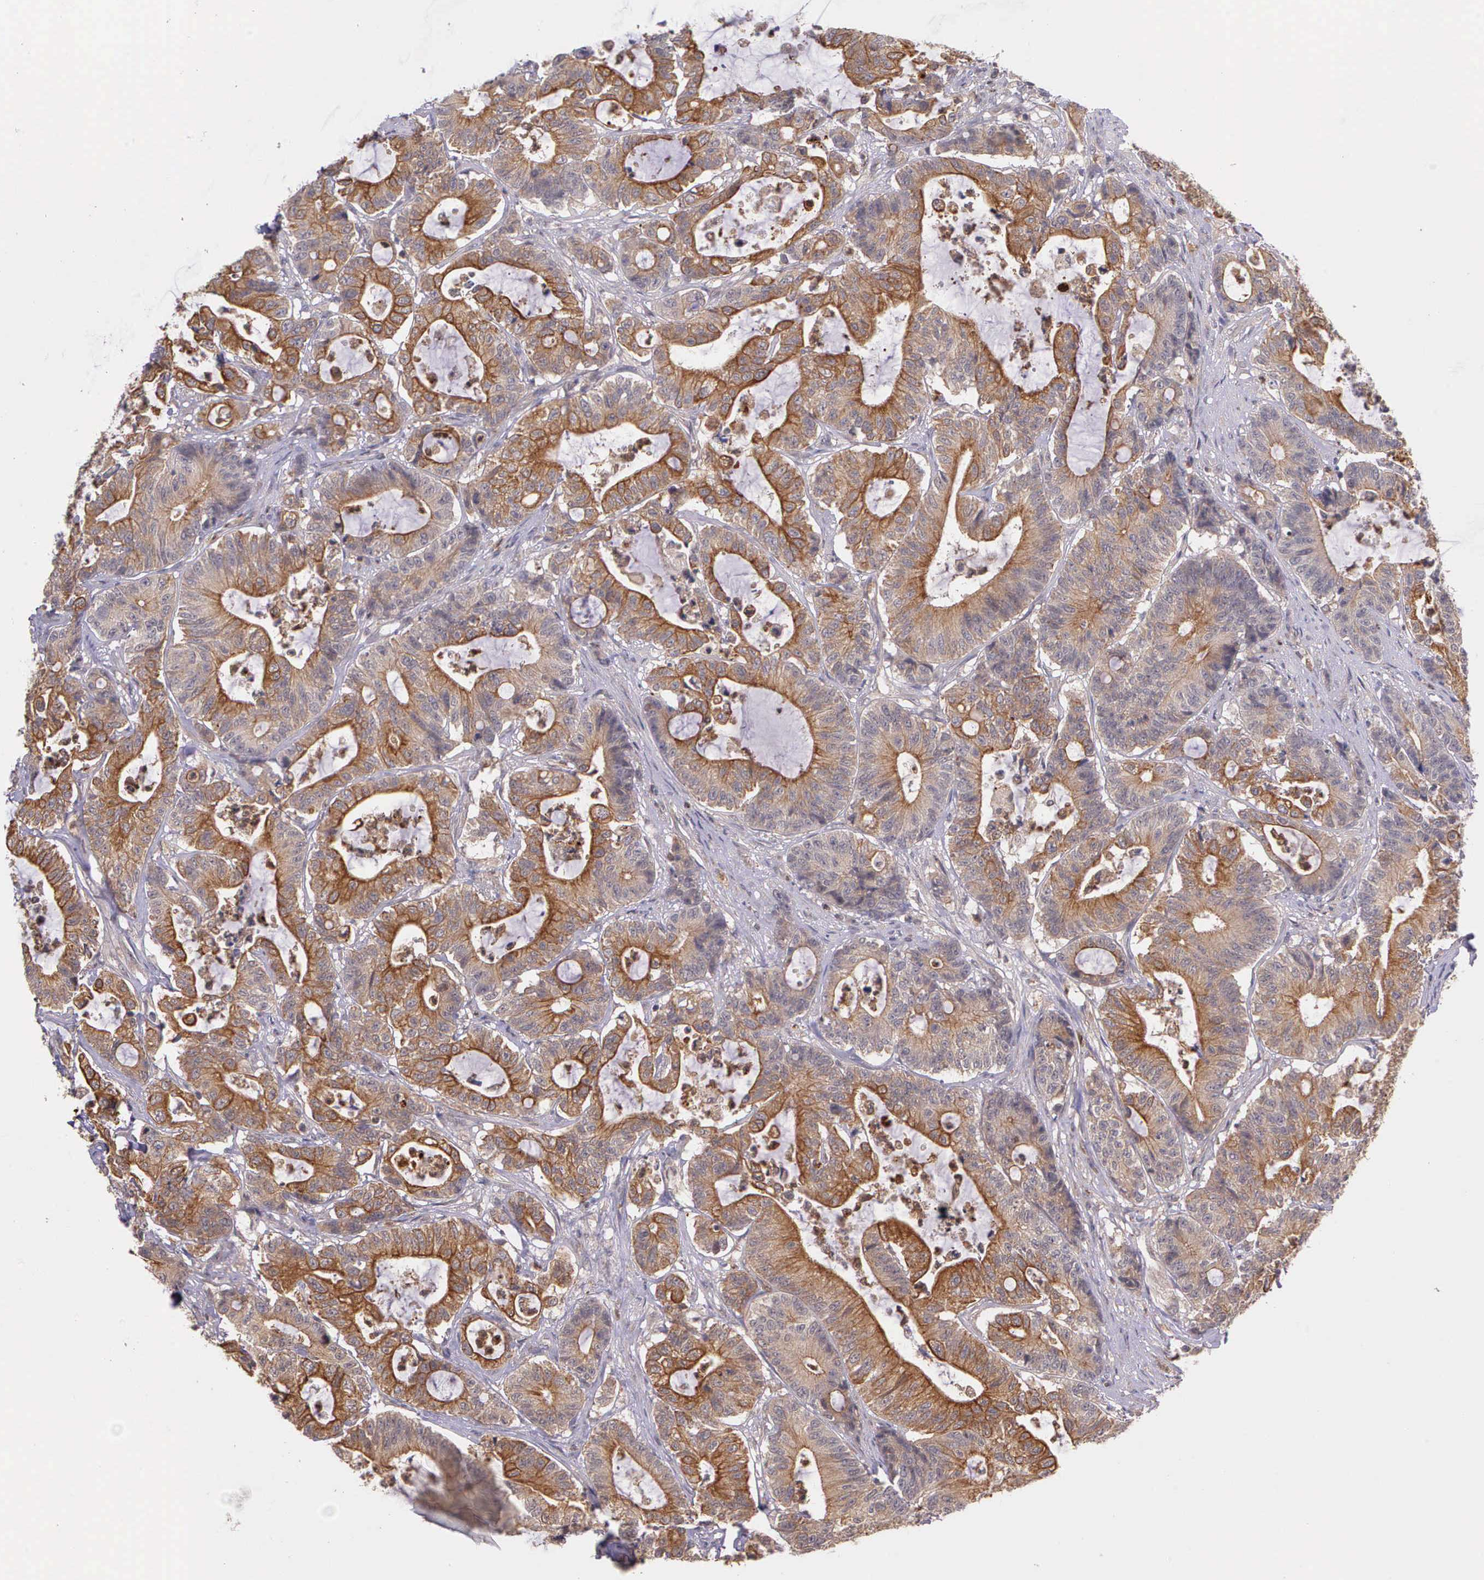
{"staining": {"intensity": "moderate", "quantity": "25%-75%", "location": "cytoplasmic/membranous"}, "tissue": "colorectal cancer", "cell_type": "Tumor cells", "image_type": "cancer", "snomed": [{"axis": "morphology", "description": "Adenocarcinoma, NOS"}, {"axis": "topography", "description": "Colon"}], "caption": "IHC (DAB (3,3'-diaminobenzidine)) staining of adenocarcinoma (colorectal) demonstrates moderate cytoplasmic/membranous protein staining in approximately 25%-75% of tumor cells.", "gene": "PRICKLE3", "patient": {"sex": "female", "age": 84}}